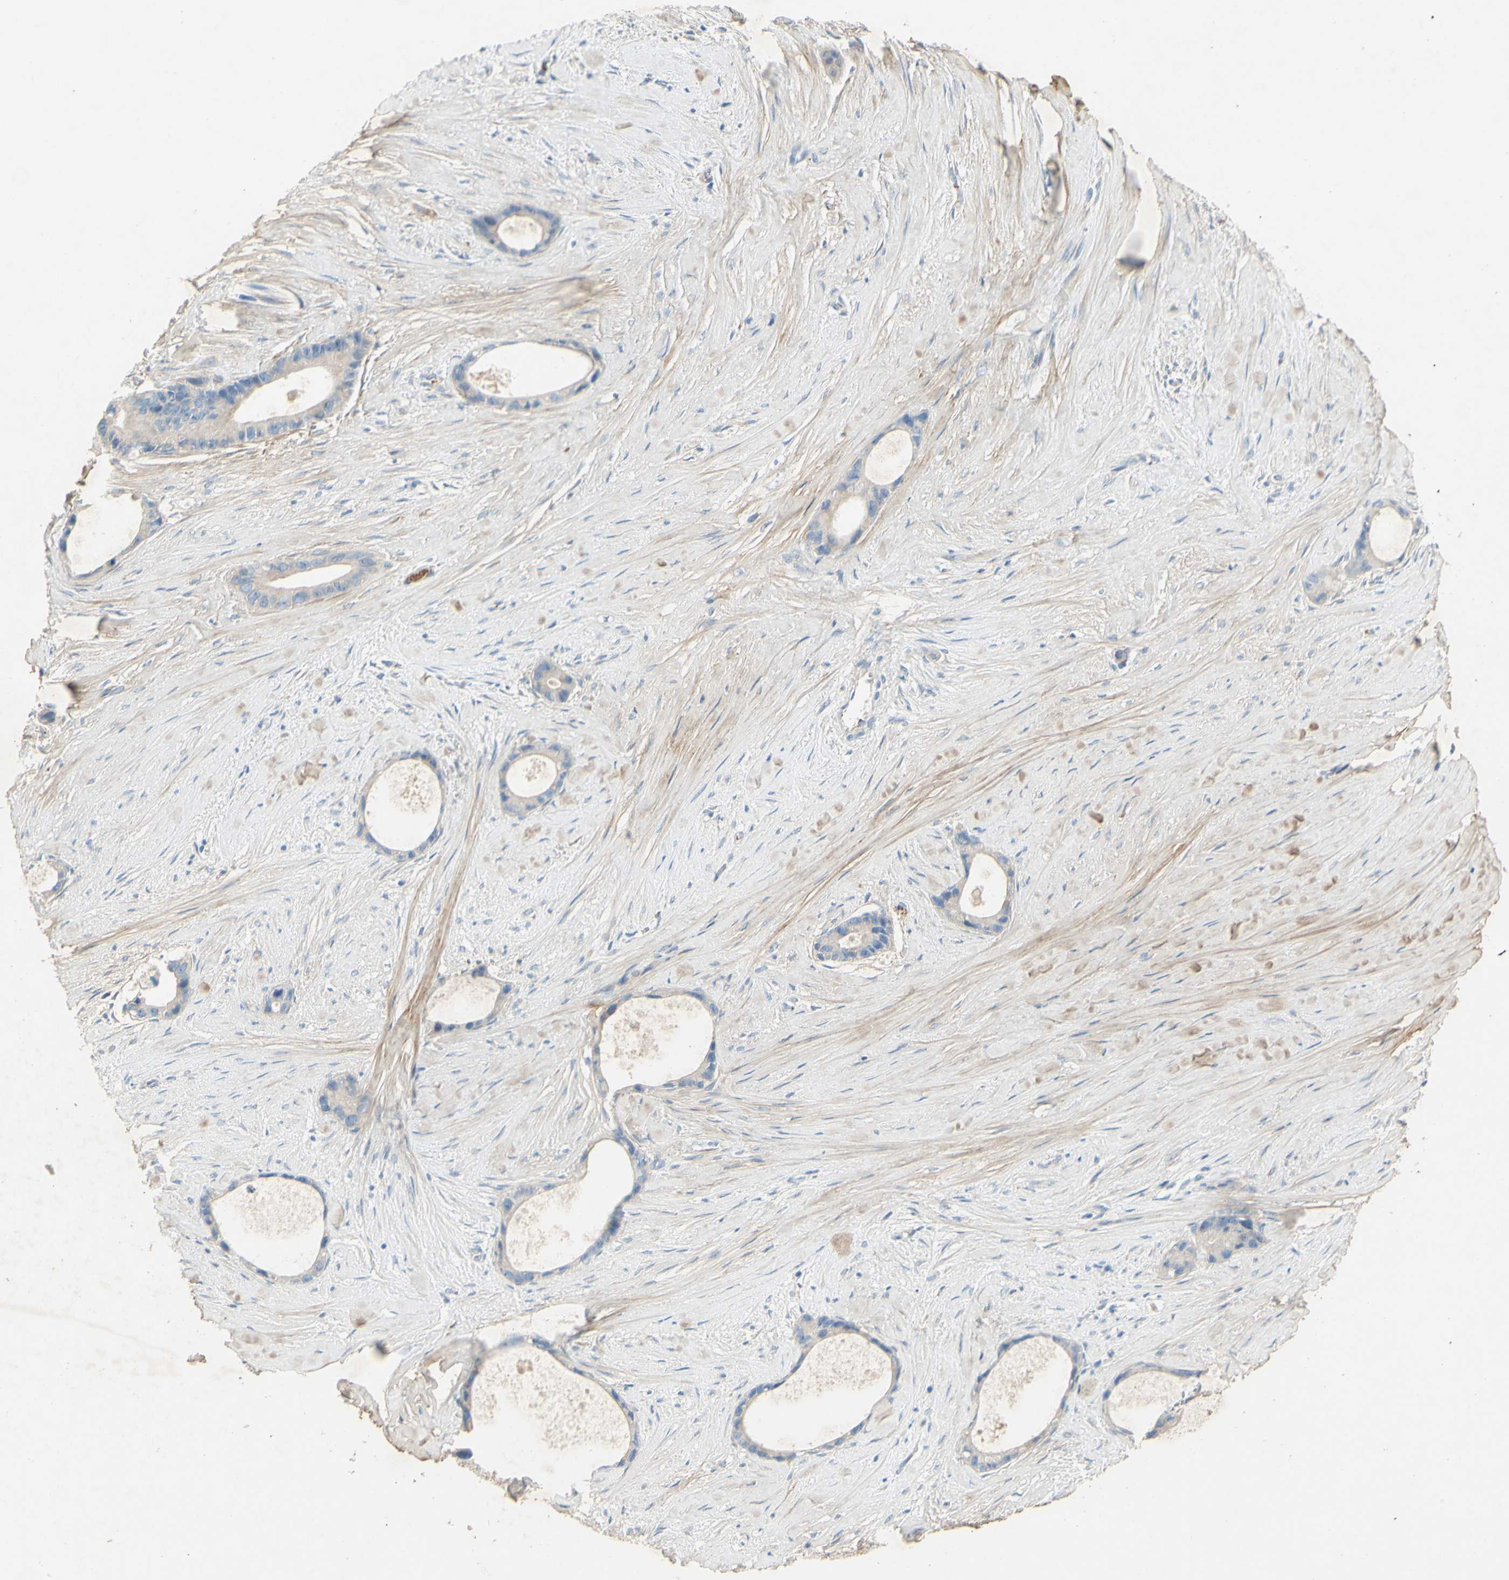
{"staining": {"intensity": "weak", "quantity": "25%-75%", "location": "cytoplasmic/membranous"}, "tissue": "liver cancer", "cell_type": "Tumor cells", "image_type": "cancer", "snomed": [{"axis": "morphology", "description": "Cholangiocarcinoma"}, {"axis": "topography", "description": "Liver"}], "caption": "Tumor cells display low levels of weak cytoplasmic/membranous staining in approximately 25%-75% of cells in human liver cholangiocarcinoma.", "gene": "GAN", "patient": {"sex": "female", "age": 55}}